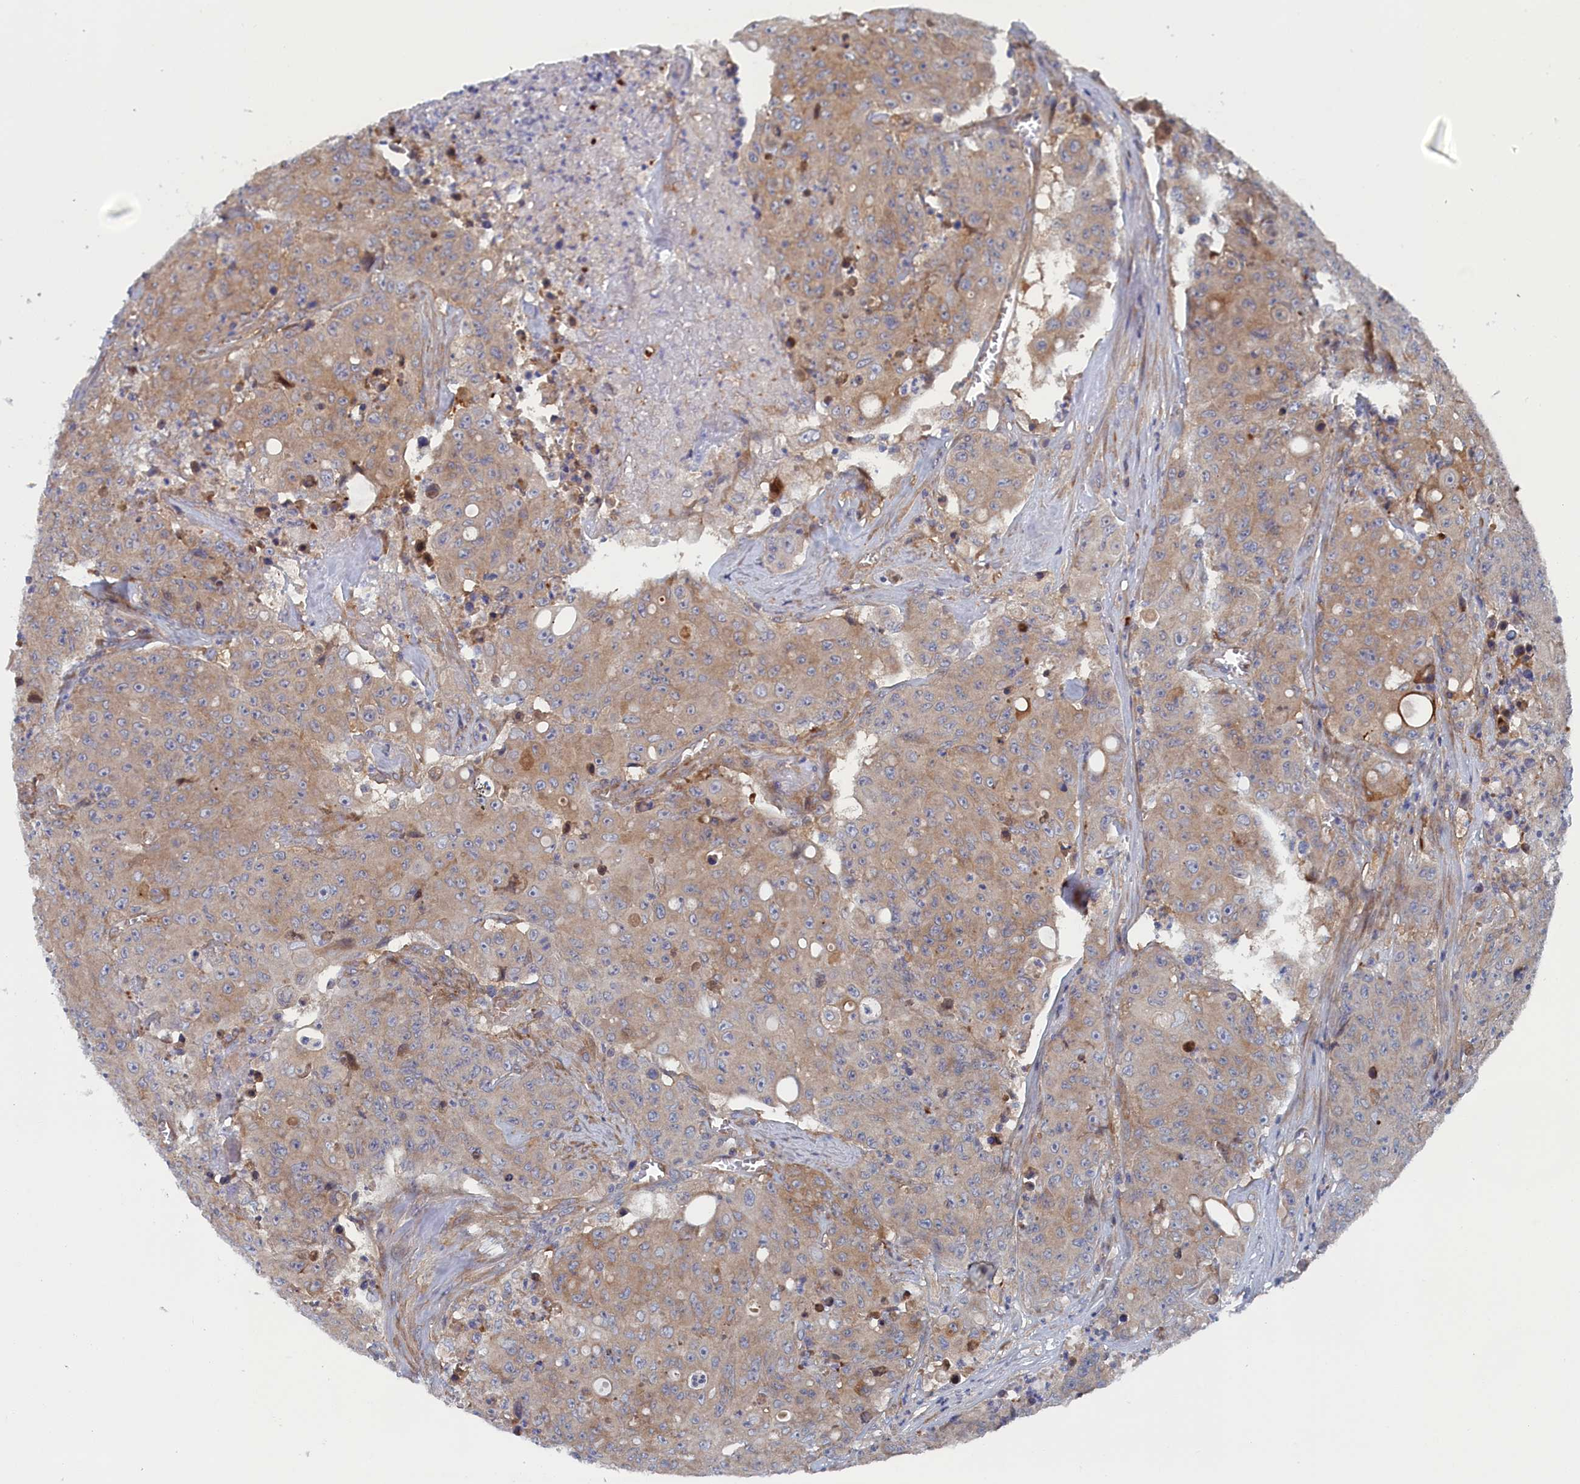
{"staining": {"intensity": "weak", "quantity": "25%-75%", "location": "cytoplasmic/membranous"}, "tissue": "colorectal cancer", "cell_type": "Tumor cells", "image_type": "cancer", "snomed": [{"axis": "morphology", "description": "Adenocarcinoma, NOS"}, {"axis": "topography", "description": "Colon"}], "caption": "Weak cytoplasmic/membranous expression is identified in about 25%-75% of tumor cells in colorectal adenocarcinoma.", "gene": "TMEM196", "patient": {"sex": "male", "age": 51}}